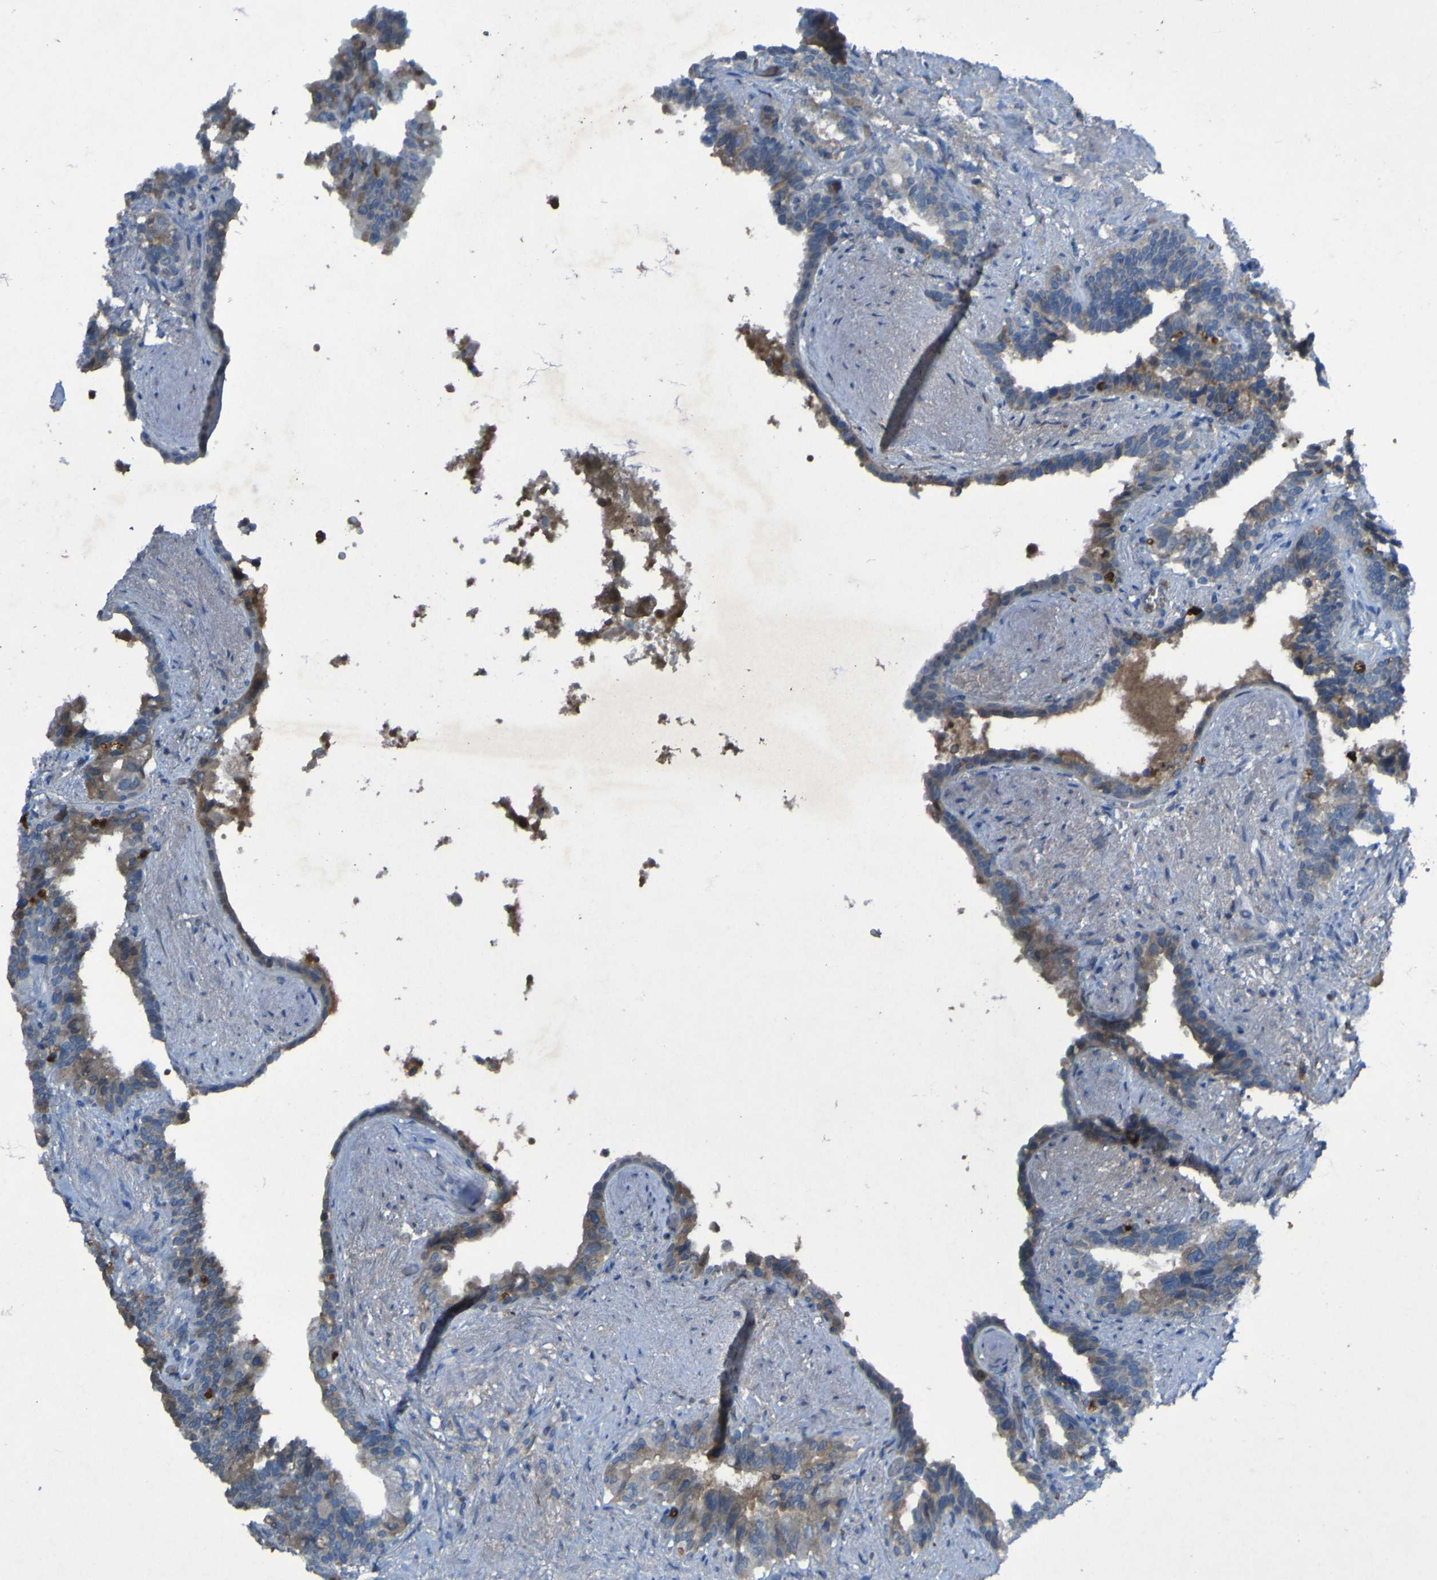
{"staining": {"intensity": "moderate", "quantity": "25%-75%", "location": "cytoplasmic/membranous"}, "tissue": "seminal vesicle", "cell_type": "Glandular cells", "image_type": "normal", "snomed": [{"axis": "morphology", "description": "Normal tissue, NOS"}, {"axis": "topography", "description": "Seminal veicle"}], "caption": "A histopathology image of human seminal vesicle stained for a protein demonstrates moderate cytoplasmic/membranous brown staining in glandular cells. (IHC, brightfield microscopy, high magnification).", "gene": "SGK2", "patient": {"sex": "male", "age": 63}}